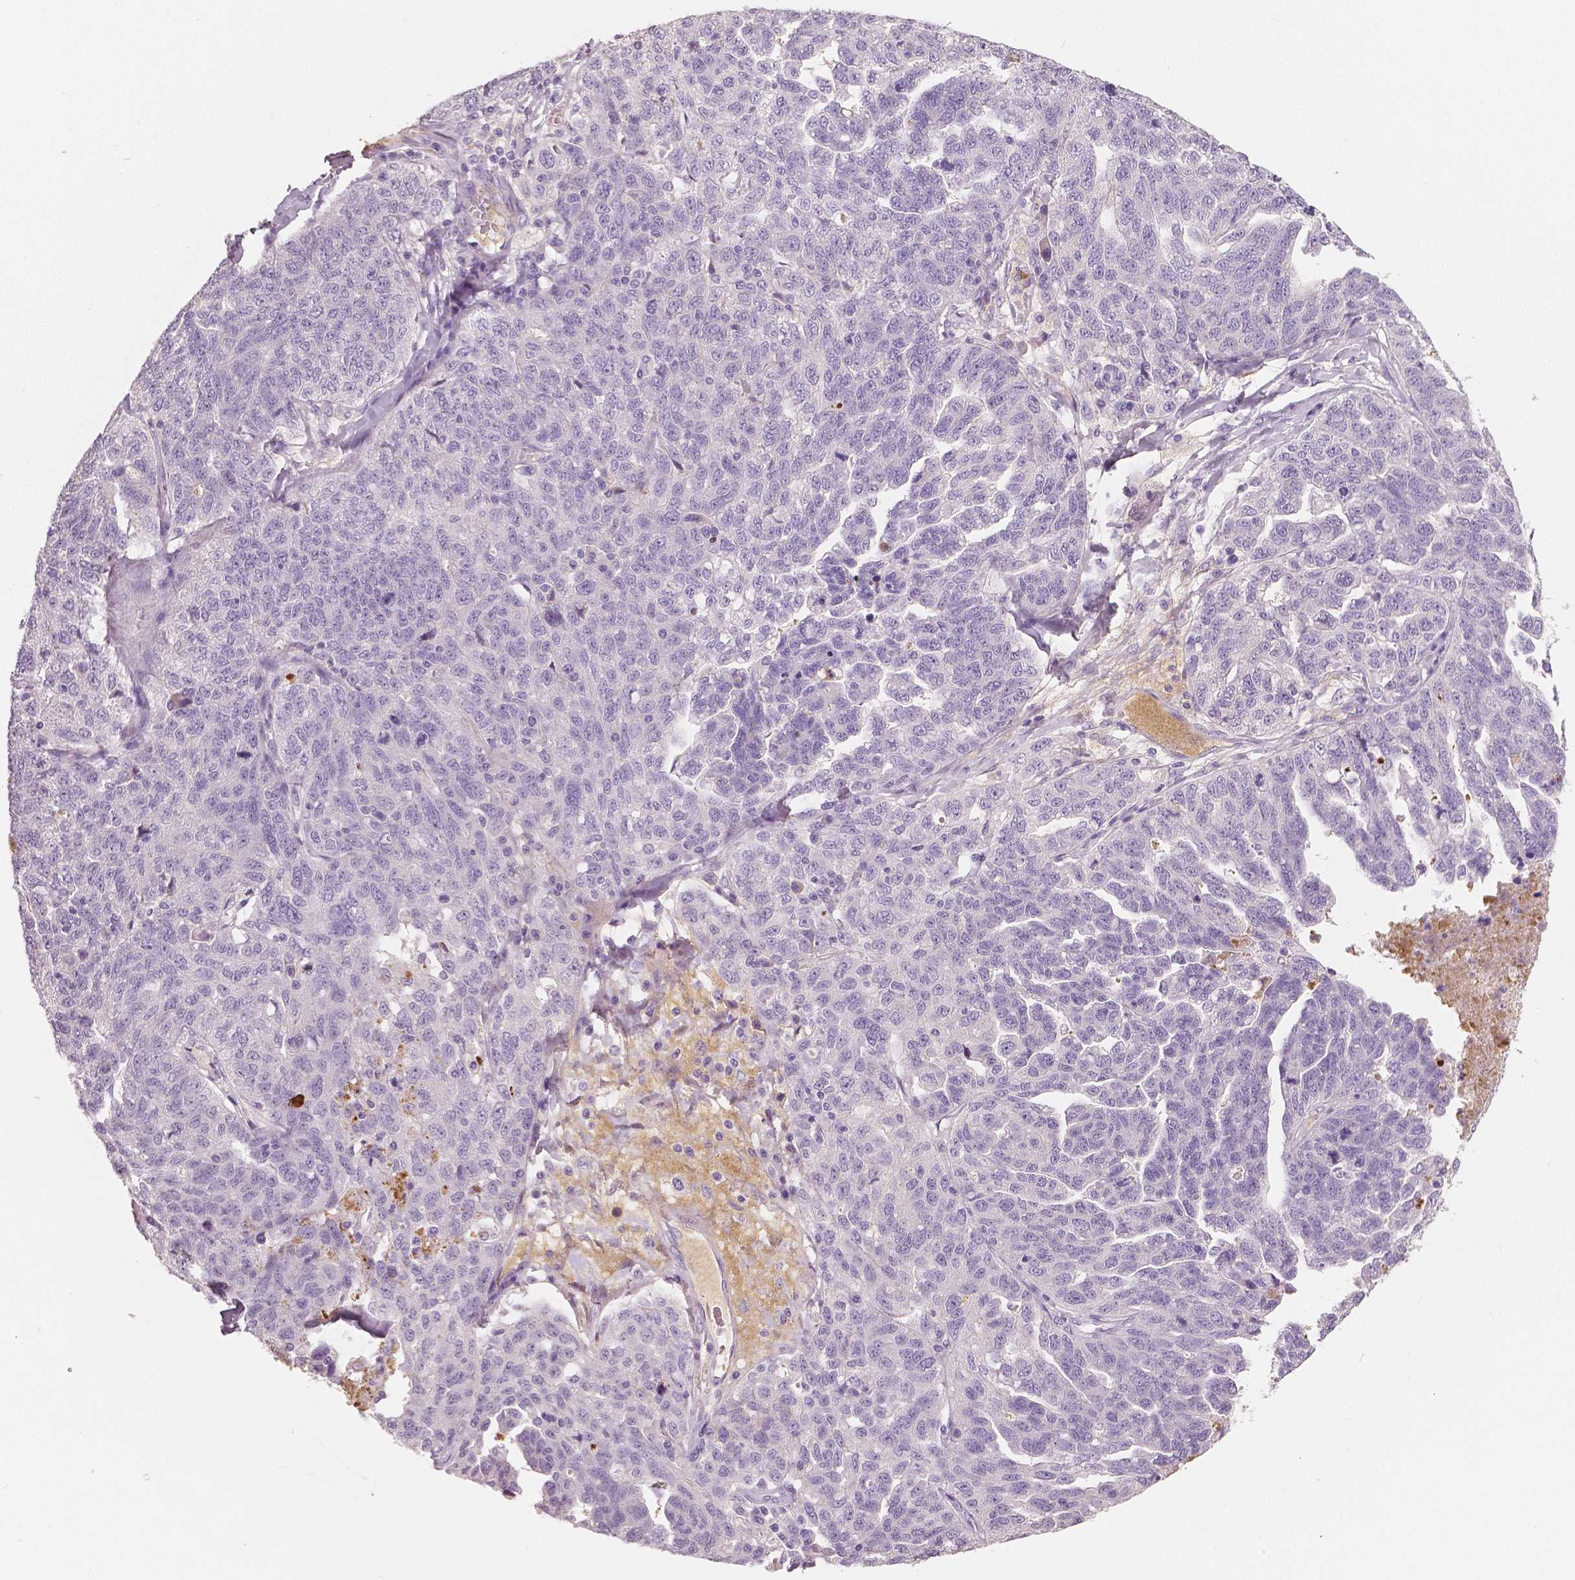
{"staining": {"intensity": "negative", "quantity": "none", "location": "none"}, "tissue": "ovarian cancer", "cell_type": "Tumor cells", "image_type": "cancer", "snomed": [{"axis": "morphology", "description": "Cystadenocarcinoma, serous, NOS"}, {"axis": "topography", "description": "Ovary"}], "caption": "Immunohistochemical staining of ovarian cancer (serous cystadenocarcinoma) reveals no significant positivity in tumor cells. Nuclei are stained in blue.", "gene": "APOA4", "patient": {"sex": "female", "age": 71}}